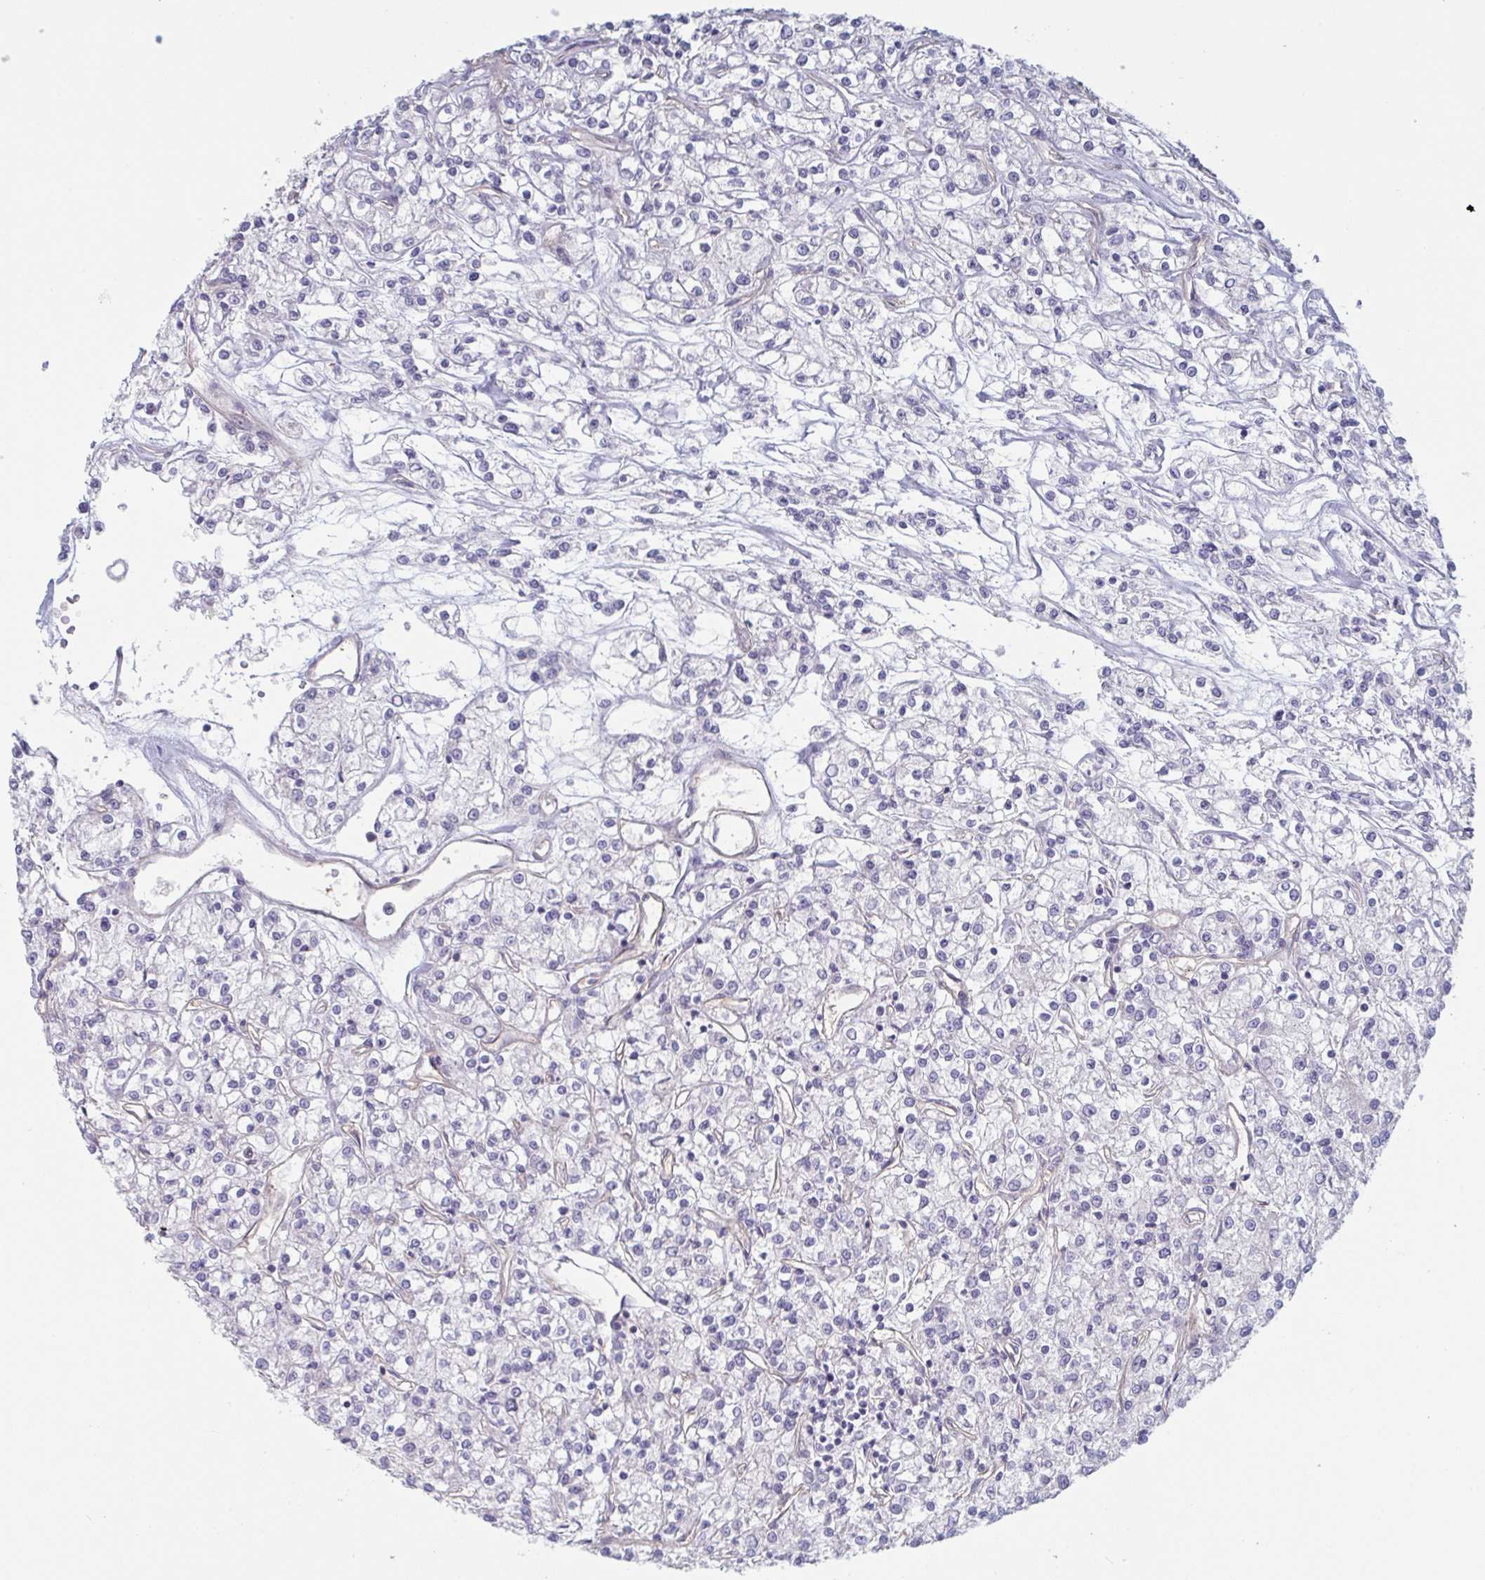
{"staining": {"intensity": "negative", "quantity": "none", "location": "none"}, "tissue": "renal cancer", "cell_type": "Tumor cells", "image_type": "cancer", "snomed": [{"axis": "morphology", "description": "Adenocarcinoma, NOS"}, {"axis": "topography", "description": "Kidney"}], "caption": "The immunohistochemistry histopathology image has no significant staining in tumor cells of renal cancer (adenocarcinoma) tissue.", "gene": "STK26", "patient": {"sex": "female", "age": 59}}